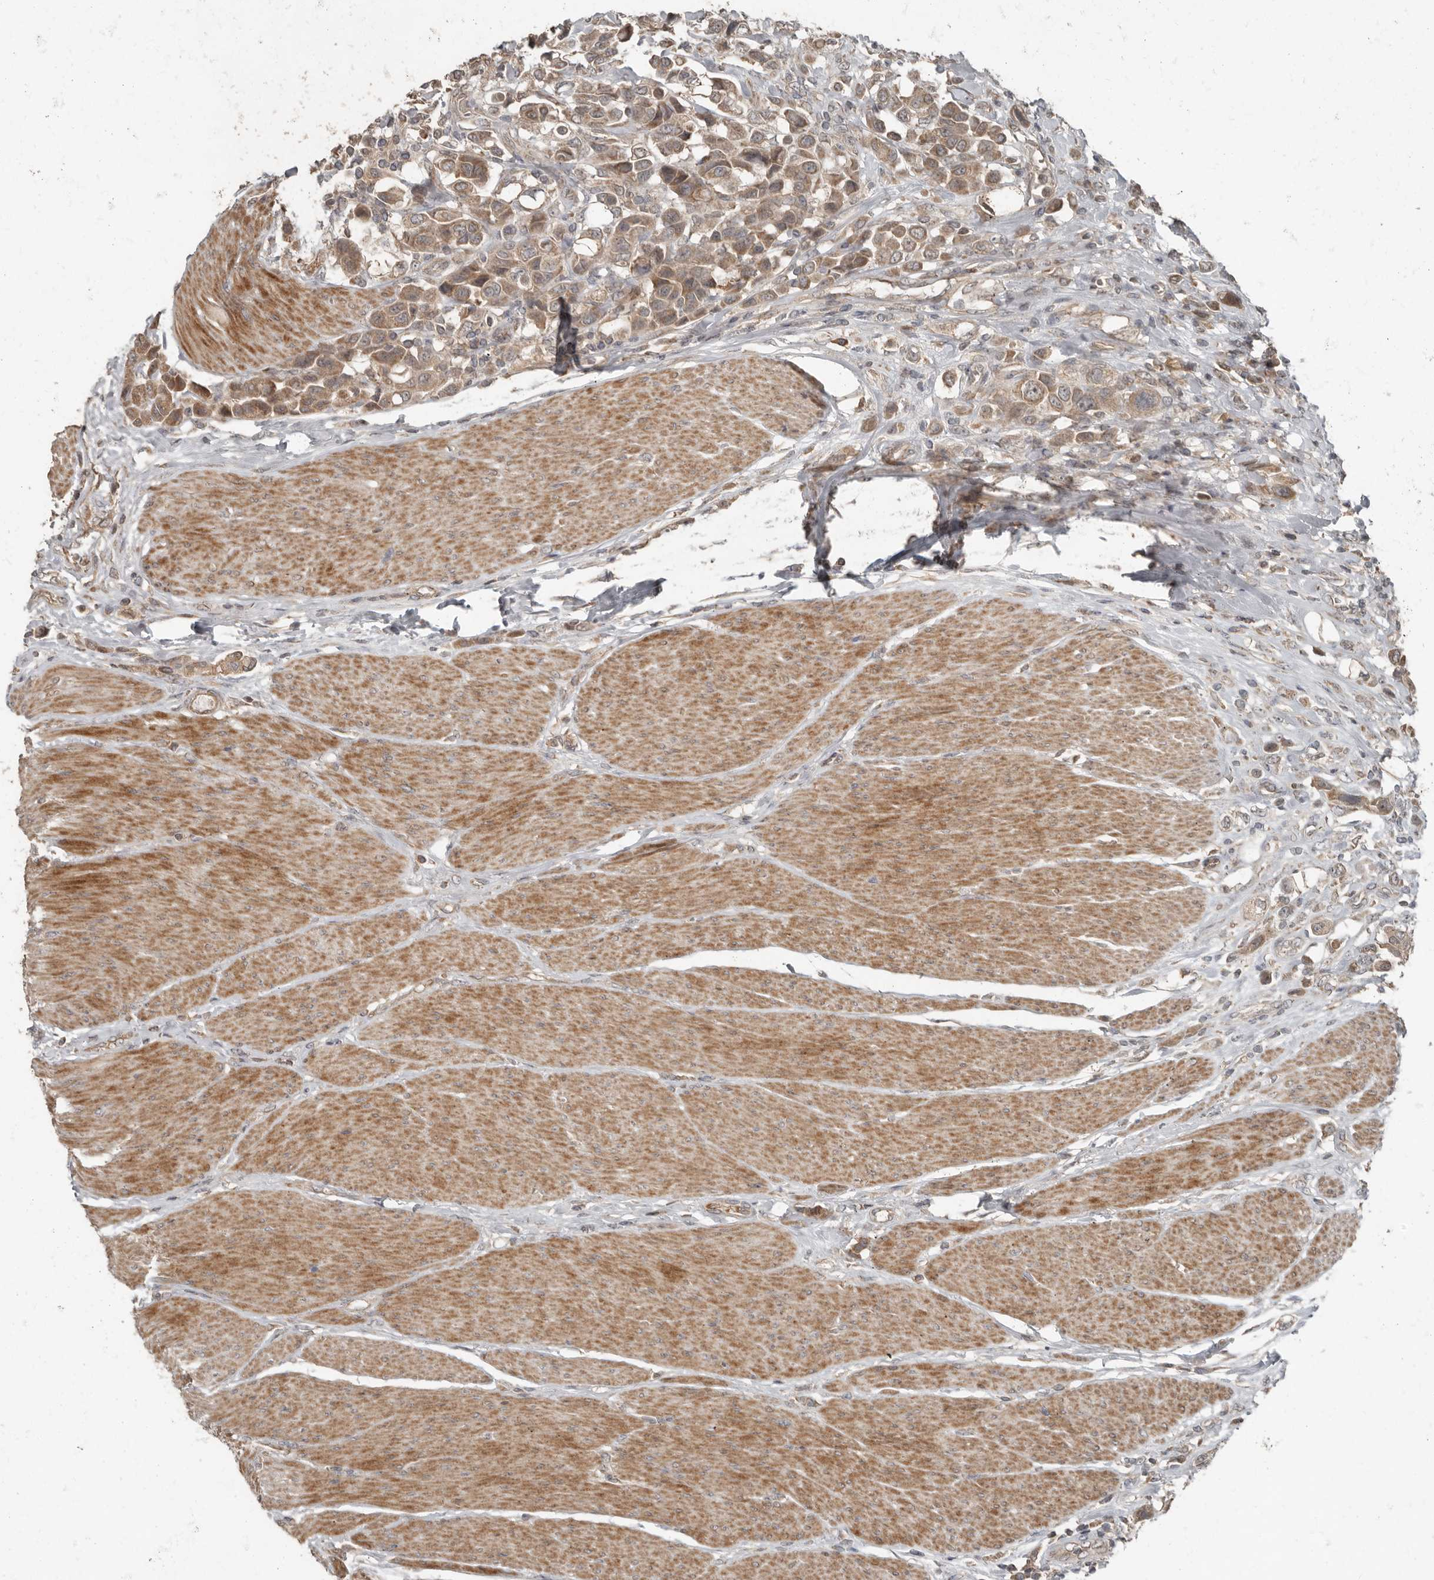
{"staining": {"intensity": "moderate", "quantity": ">75%", "location": "cytoplasmic/membranous"}, "tissue": "urothelial cancer", "cell_type": "Tumor cells", "image_type": "cancer", "snomed": [{"axis": "morphology", "description": "Urothelial carcinoma, High grade"}, {"axis": "topography", "description": "Urinary bladder"}], "caption": "Protein expression analysis of human urothelial carcinoma (high-grade) reveals moderate cytoplasmic/membranous expression in about >75% of tumor cells.", "gene": "SLC6A7", "patient": {"sex": "male", "age": 50}}